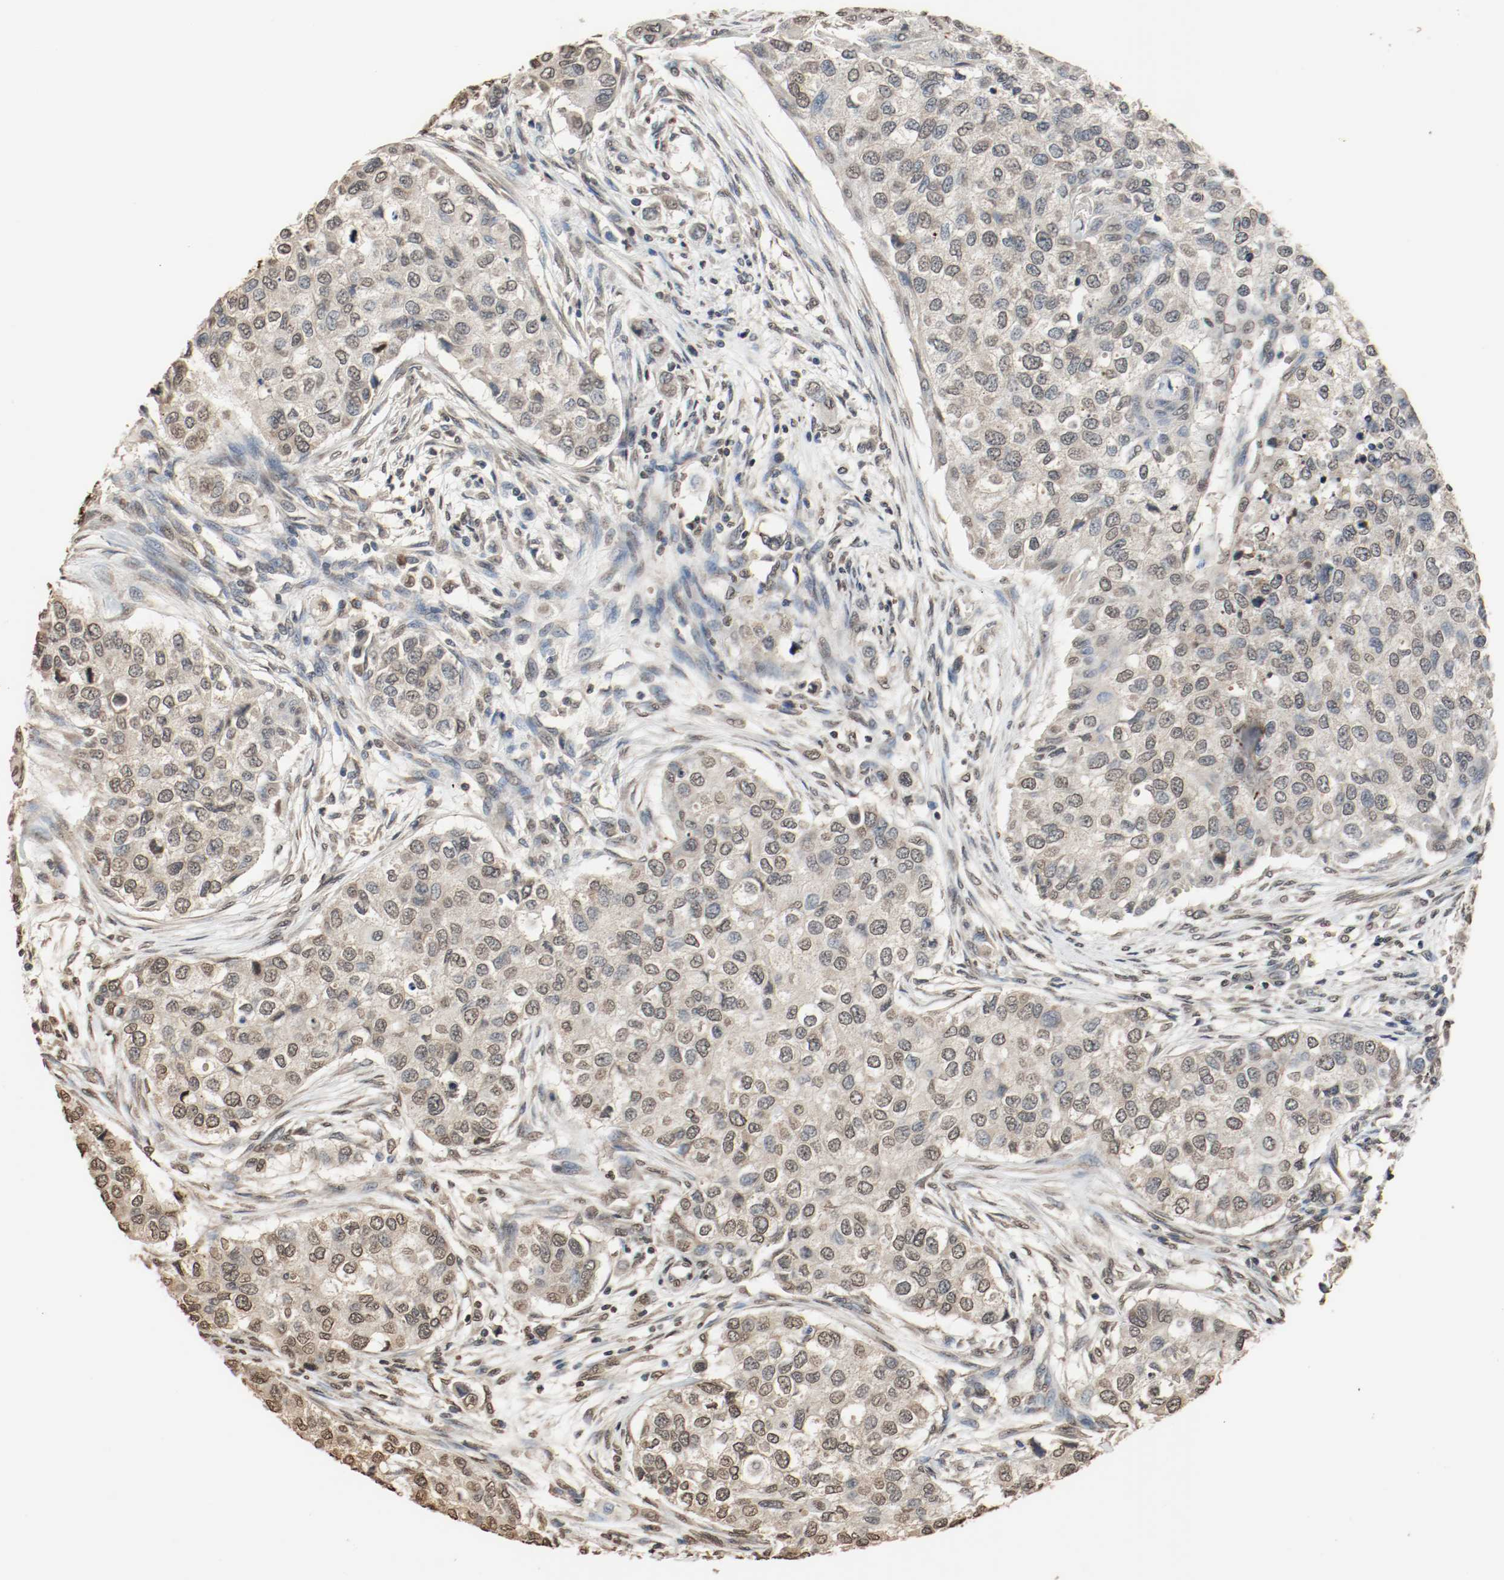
{"staining": {"intensity": "weak", "quantity": "25%-75%", "location": "cytoplasmic/membranous"}, "tissue": "breast cancer", "cell_type": "Tumor cells", "image_type": "cancer", "snomed": [{"axis": "morphology", "description": "Normal tissue, NOS"}, {"axis": "morphology", "description": "Duct carcinoma"}, {"axis": "topography", "description": "Breast"}], "caption": "Weak cytoplasmic/membranous positivity is identified in about 25%-75% of tumor cells in breast cancer (infiltrating ductal carcinoma).", "gene": "RTN4", "patient": {"sex": "female", "age": 49}}